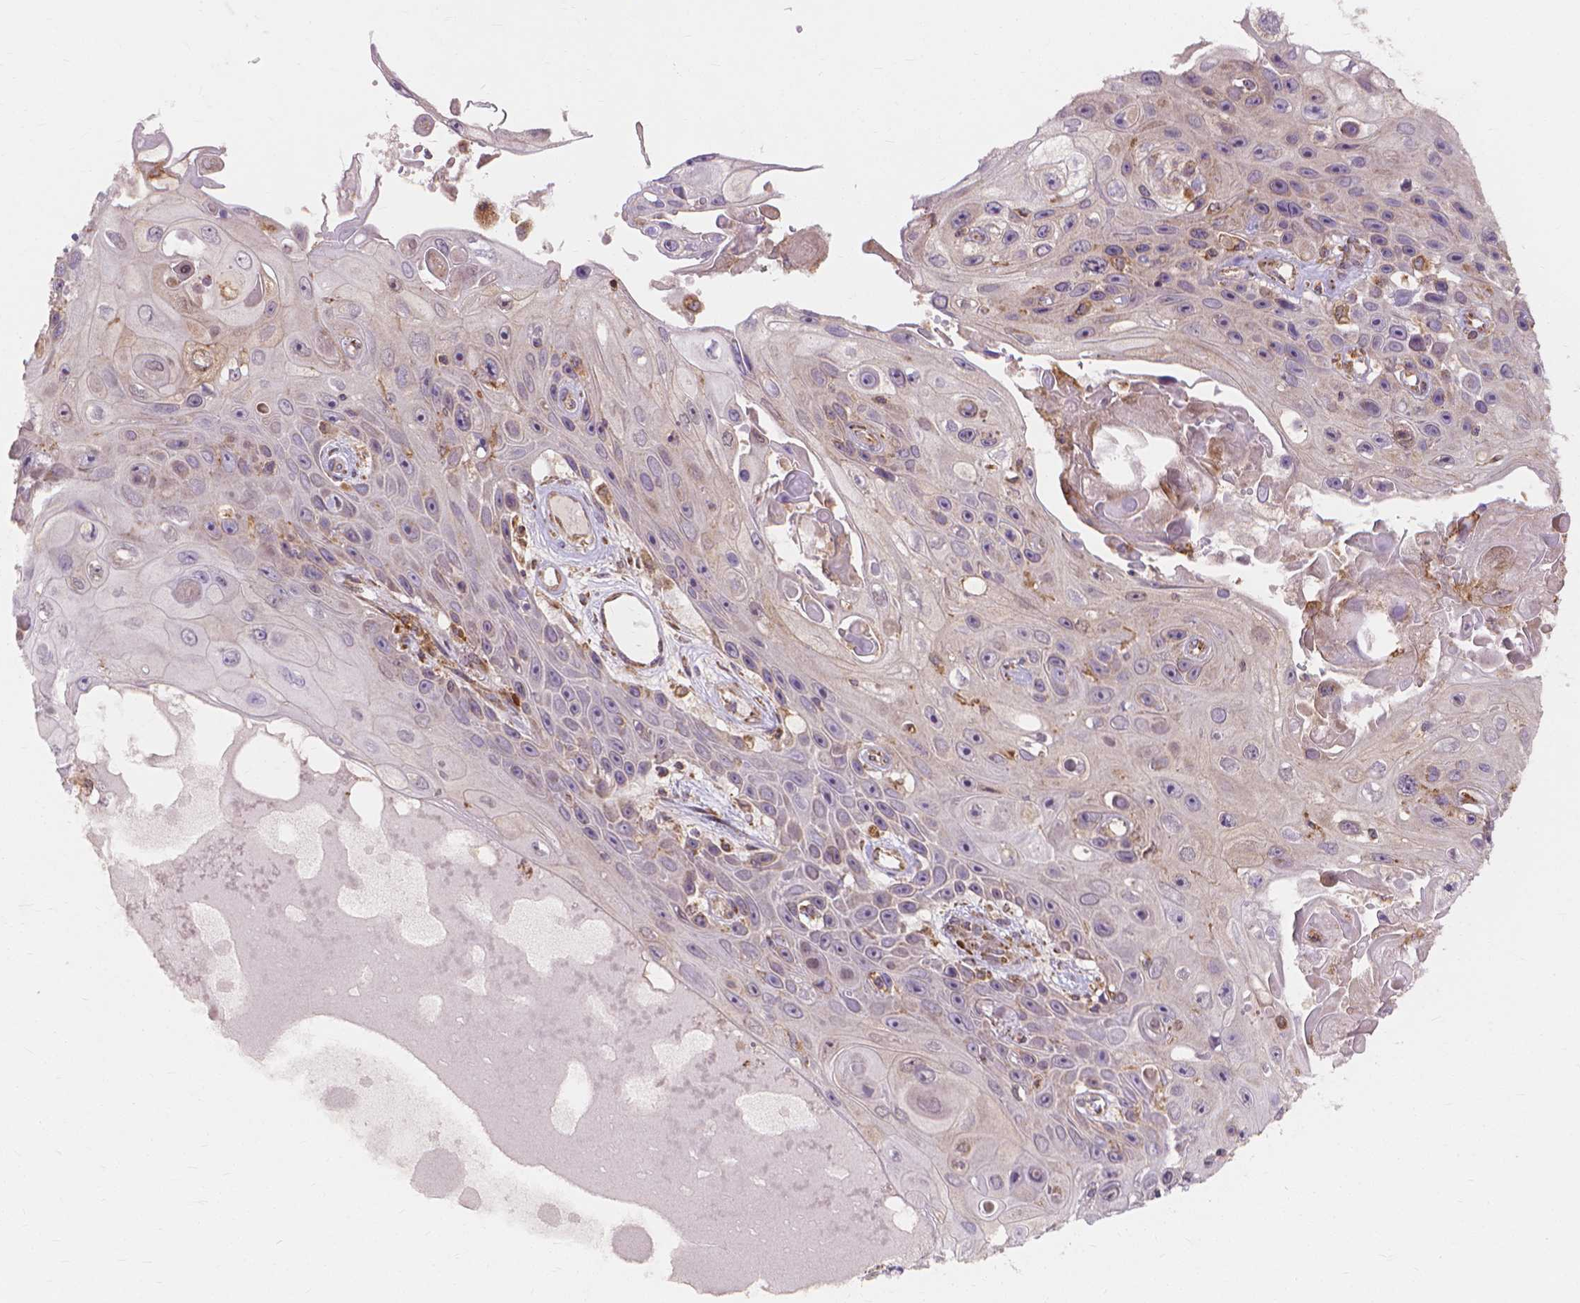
{"staining": {"intensity": "weak", "quantity": "<25%", "location": "cytoplasmic/membranous"}, "tissue": "skin cancer", "cell_type": "Tumor cells", "image_type": "cancer", "snomed": [{"axis": "morphology", "description": "Squamous cell carcinoma, NOS"}, {"axis": "topography", "description": "Skin"}], "caption": "Immunohistochemistry (IHC) image of squamous cell carcinoma (skin) stained for a protein (brown), which displays no expression in tumor cells. The staining is performed using DAB brown chromogen with nuclei counter-stained in using hematoxylin.", "gene": "TAB2", "patient": {"sex": "male", "age": 82}}